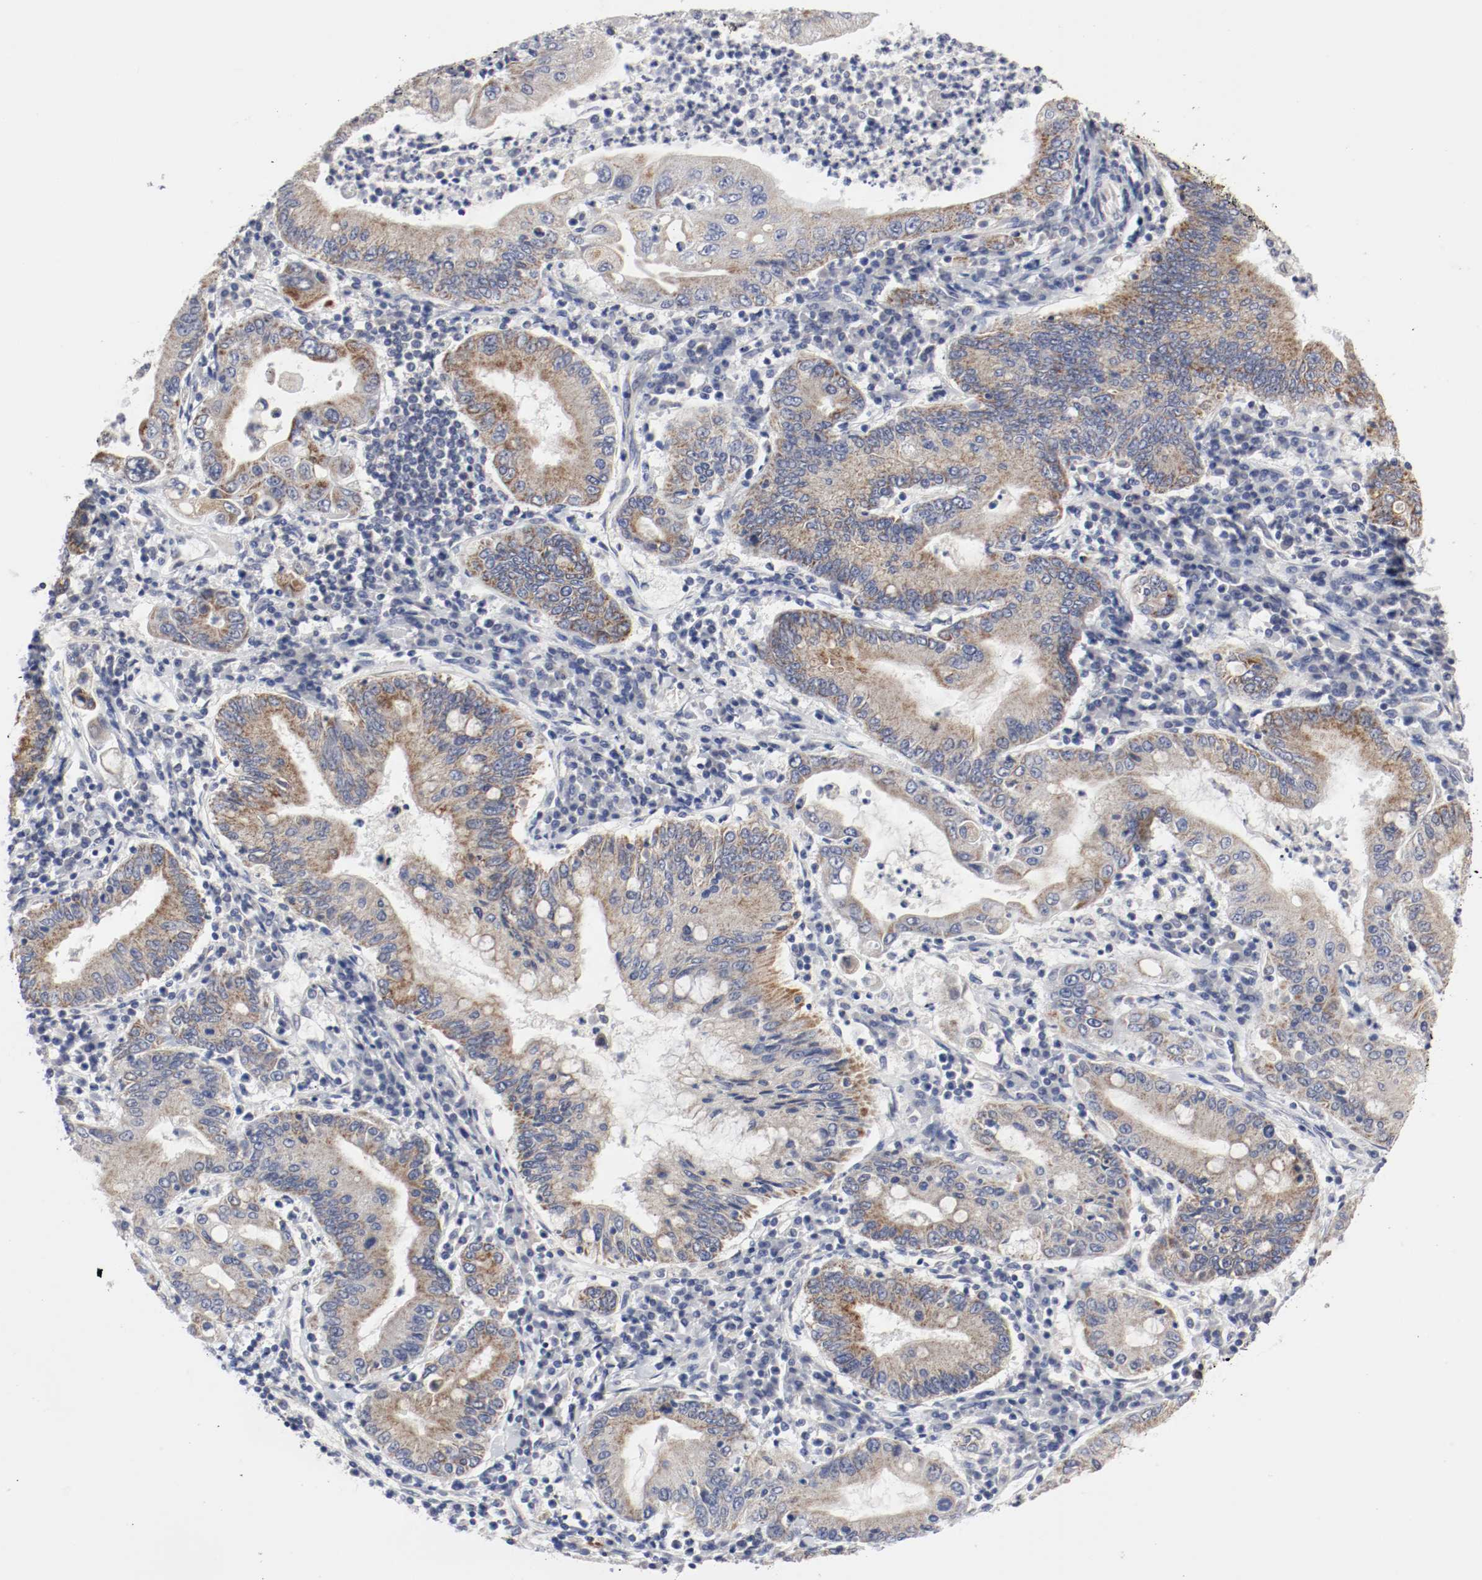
{"staining": {"intensity": "moderate", "quantity": ">75%", "location": "cytoplasmic/membranous"}, "tissue": "stomach cancer", "cell_type": "Tumor cells", "image_type": "cancer", "snomed": [{"axis": "morphology", "description": "Normal tissue, NOS"}, {"axis": "morphology", "description": "Adenocarcinoma, NOS"}, {"axis": "topography", "description": "Esophagus"}, {"axis": "topography", "description": "Stomach, upper"}, {"axis": "topography", "description": "Peripheral nerve tissue"}], "caption": "High-power microscopy captured an immunohistochemistry (IHC) histopathology image of adenocarcinoma (stomach), revealing moderate cytoplasmic/membranous positivity in about >75% of tumor cells.", "gene": "AFG3L2", "patient": {"sex": "male", "age": 62}}